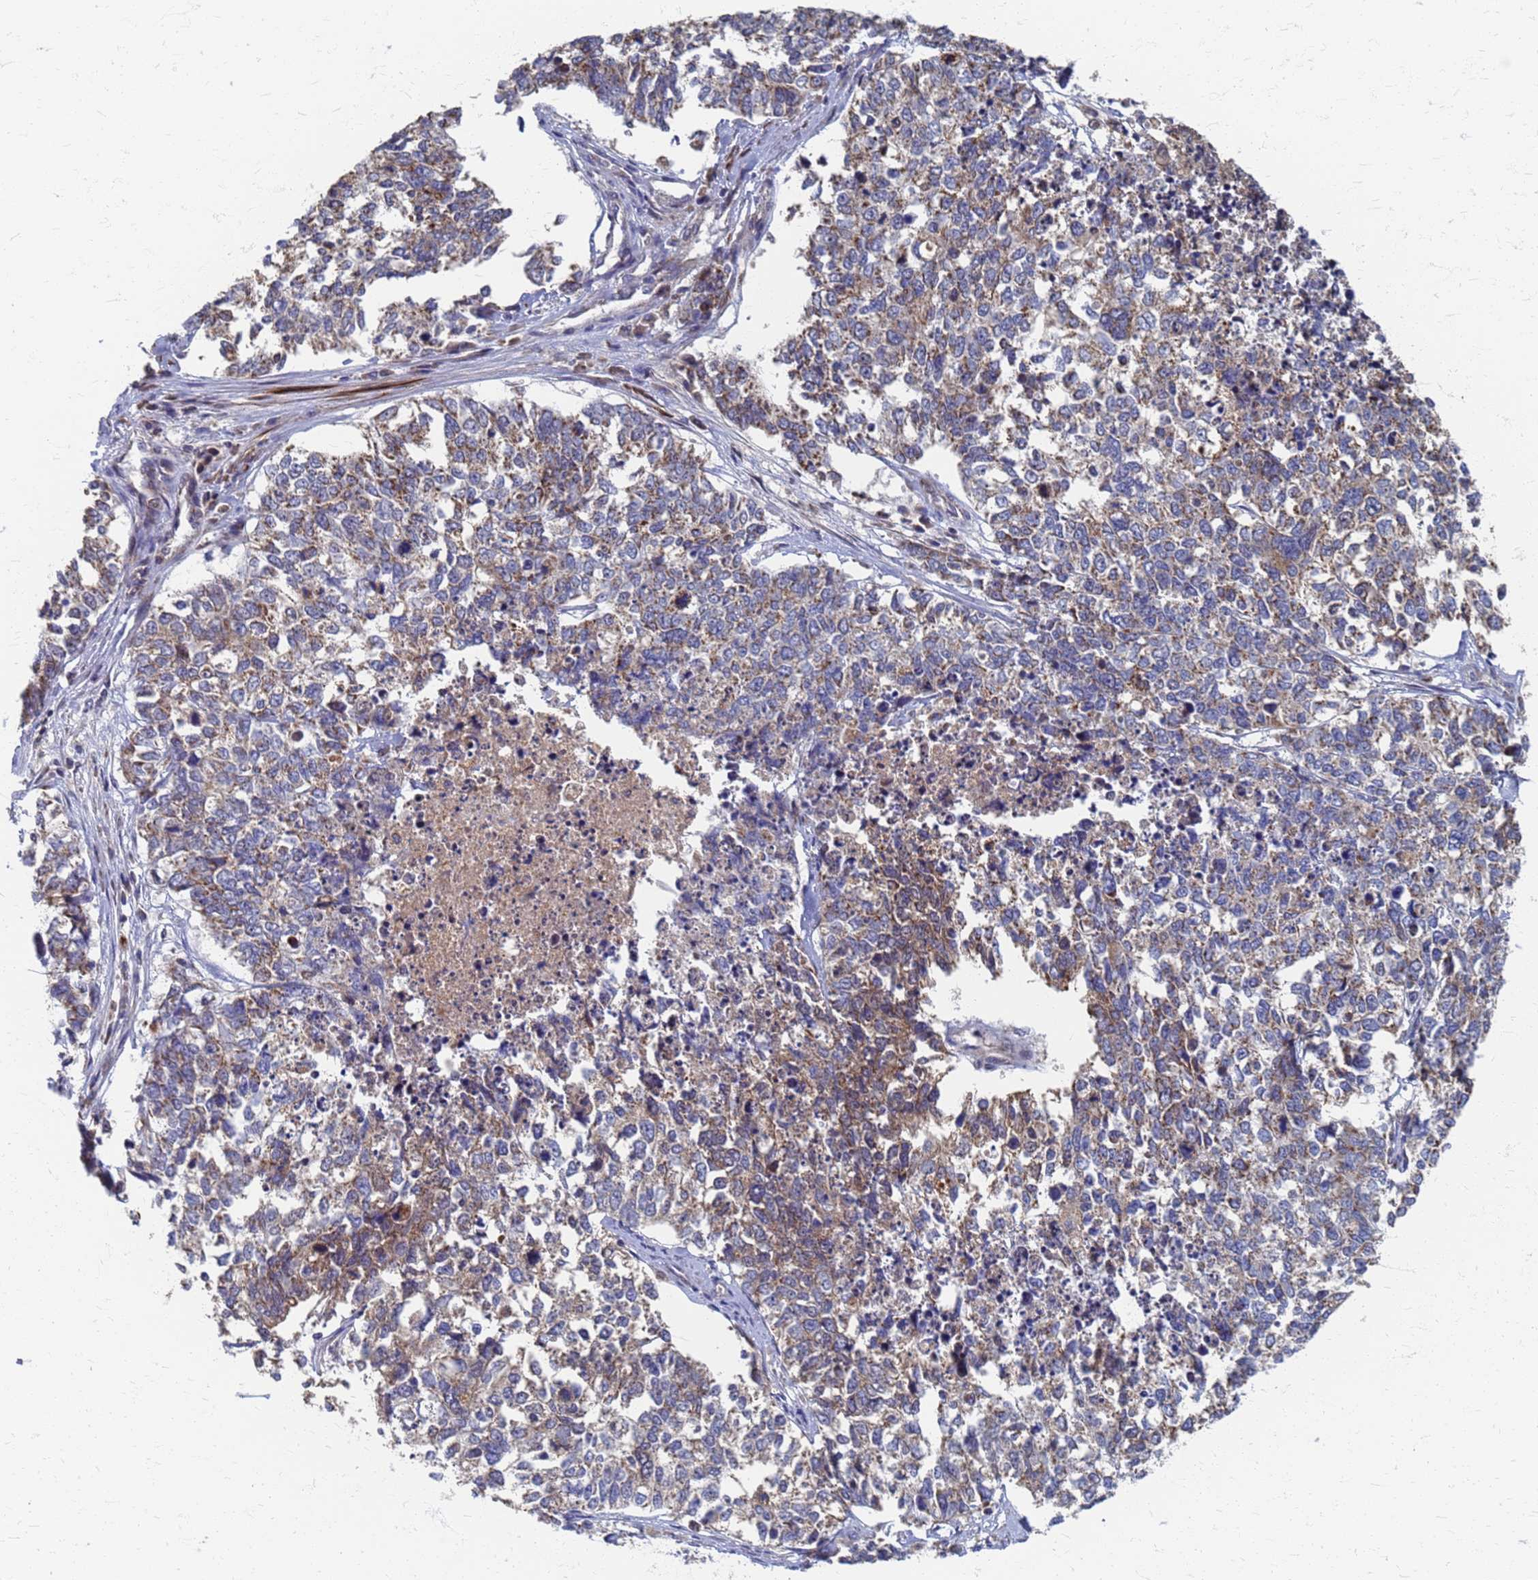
{"staining": {"intensity": "moderate", "quantity": "<25%", "location": "cytoplasmic/membranous"}, "tissue": "cervical cancer", "cell_type": "Tumor cells", "image_type": "cancer", "snomed": [{"axis": "morphology", "description": "Squamous cell carcinoma, NOS"}, {"axis": "topography", "description": "Cervix"}], "caption": "Cervical cancer was stained to show a protein in brown. There is low levels of moderate cytoplasmic/membranous positivity in approximately <25% of tumor cells.", "gene": "ATPAF1", "patient": {"sex": "female", "age": 63}}